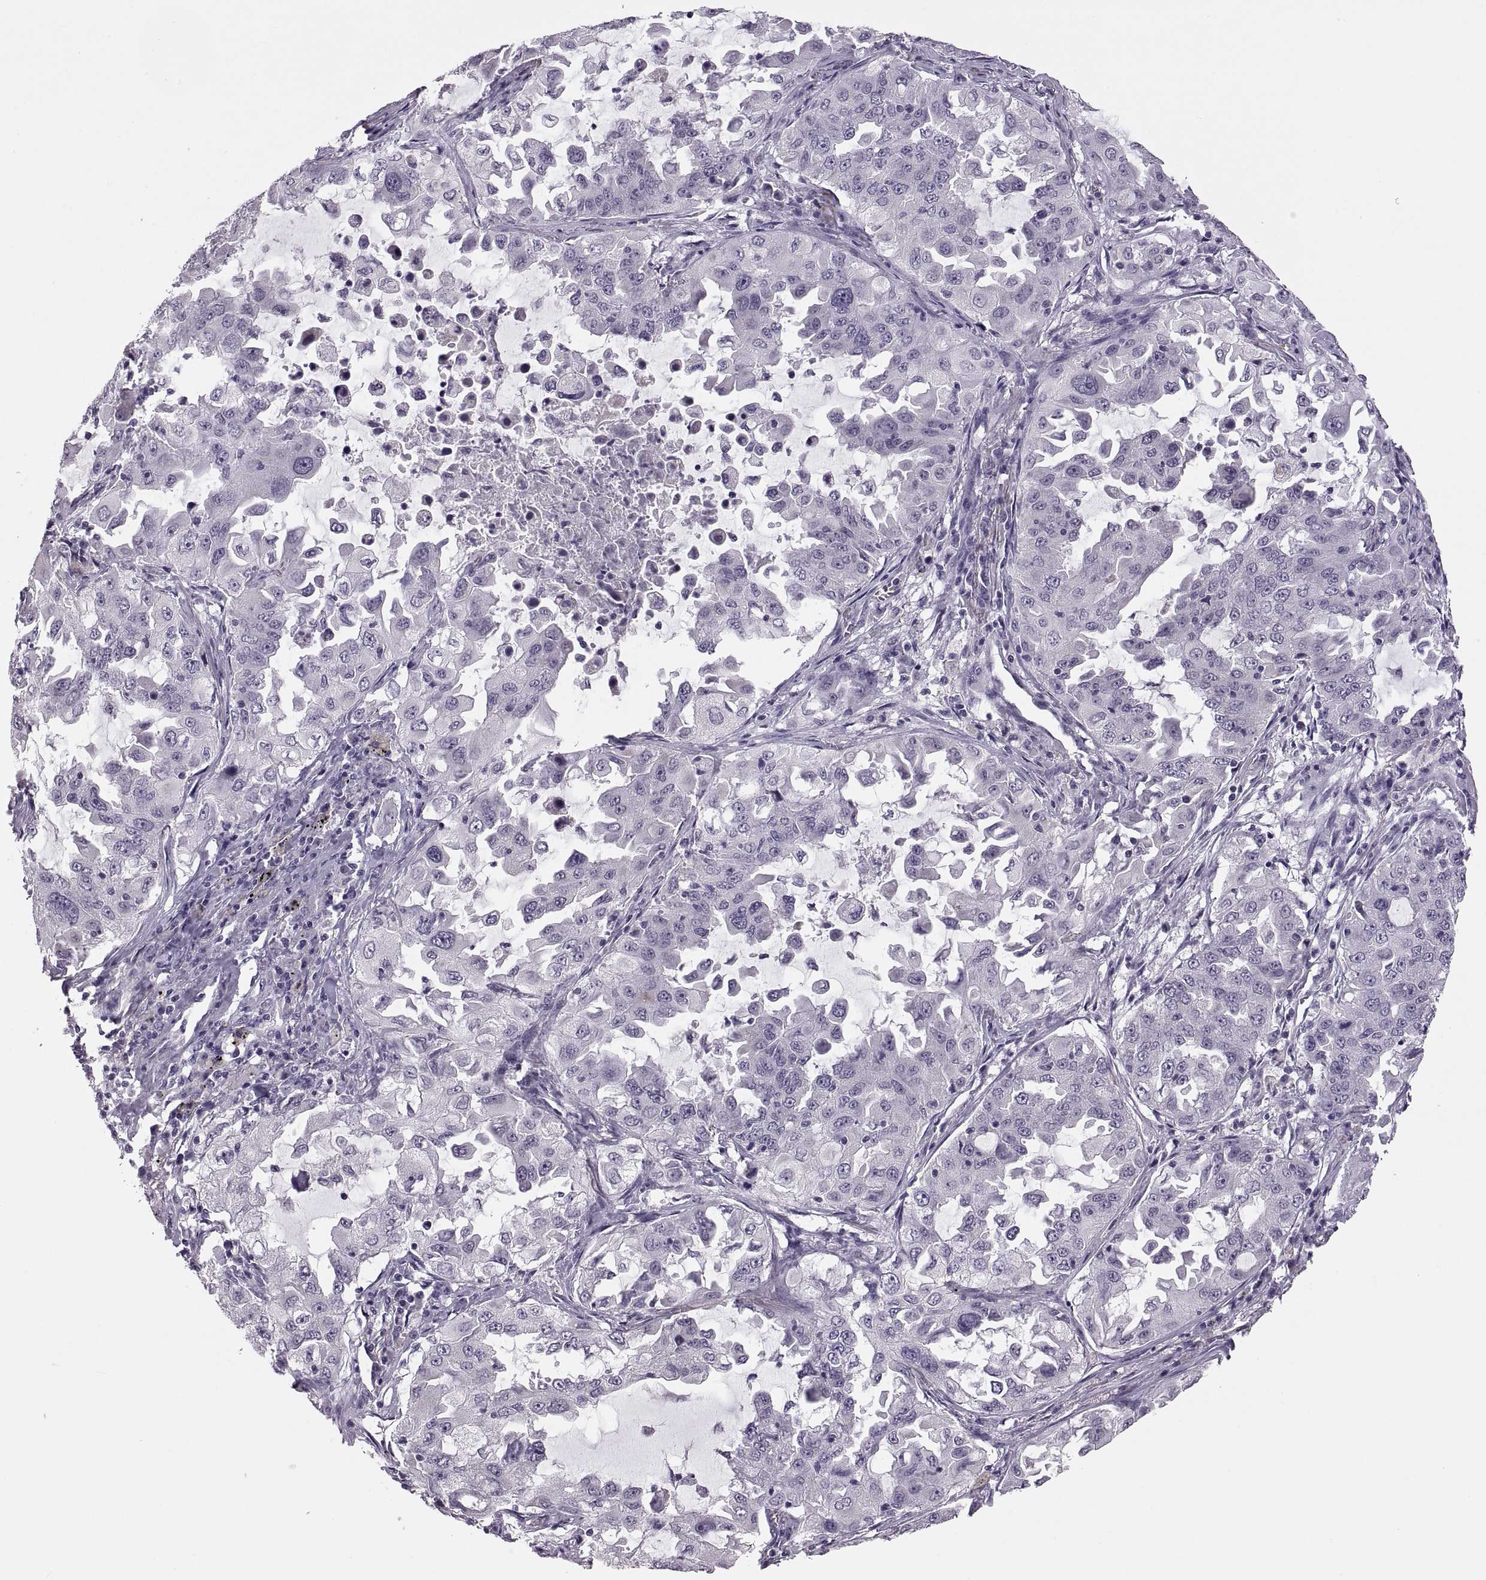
{"staining": {"intensity": "negative", "quantity": "none", "location": "none"}, "tissue": "lung cancer", "cell_type": "Tumor cells", "image_type": "cancer", "snomed": [{"axis": "morphology", "description": "Adenocarcinoma, NOS"}, {"axis": "topography", "description": "Lung"}], "caption": "Lung adenocarcinoma stained for a protein using IHC reveals no expression tumor cells.", "gene": "ADH6", "patient": {"sex": "female", "age": 61}}